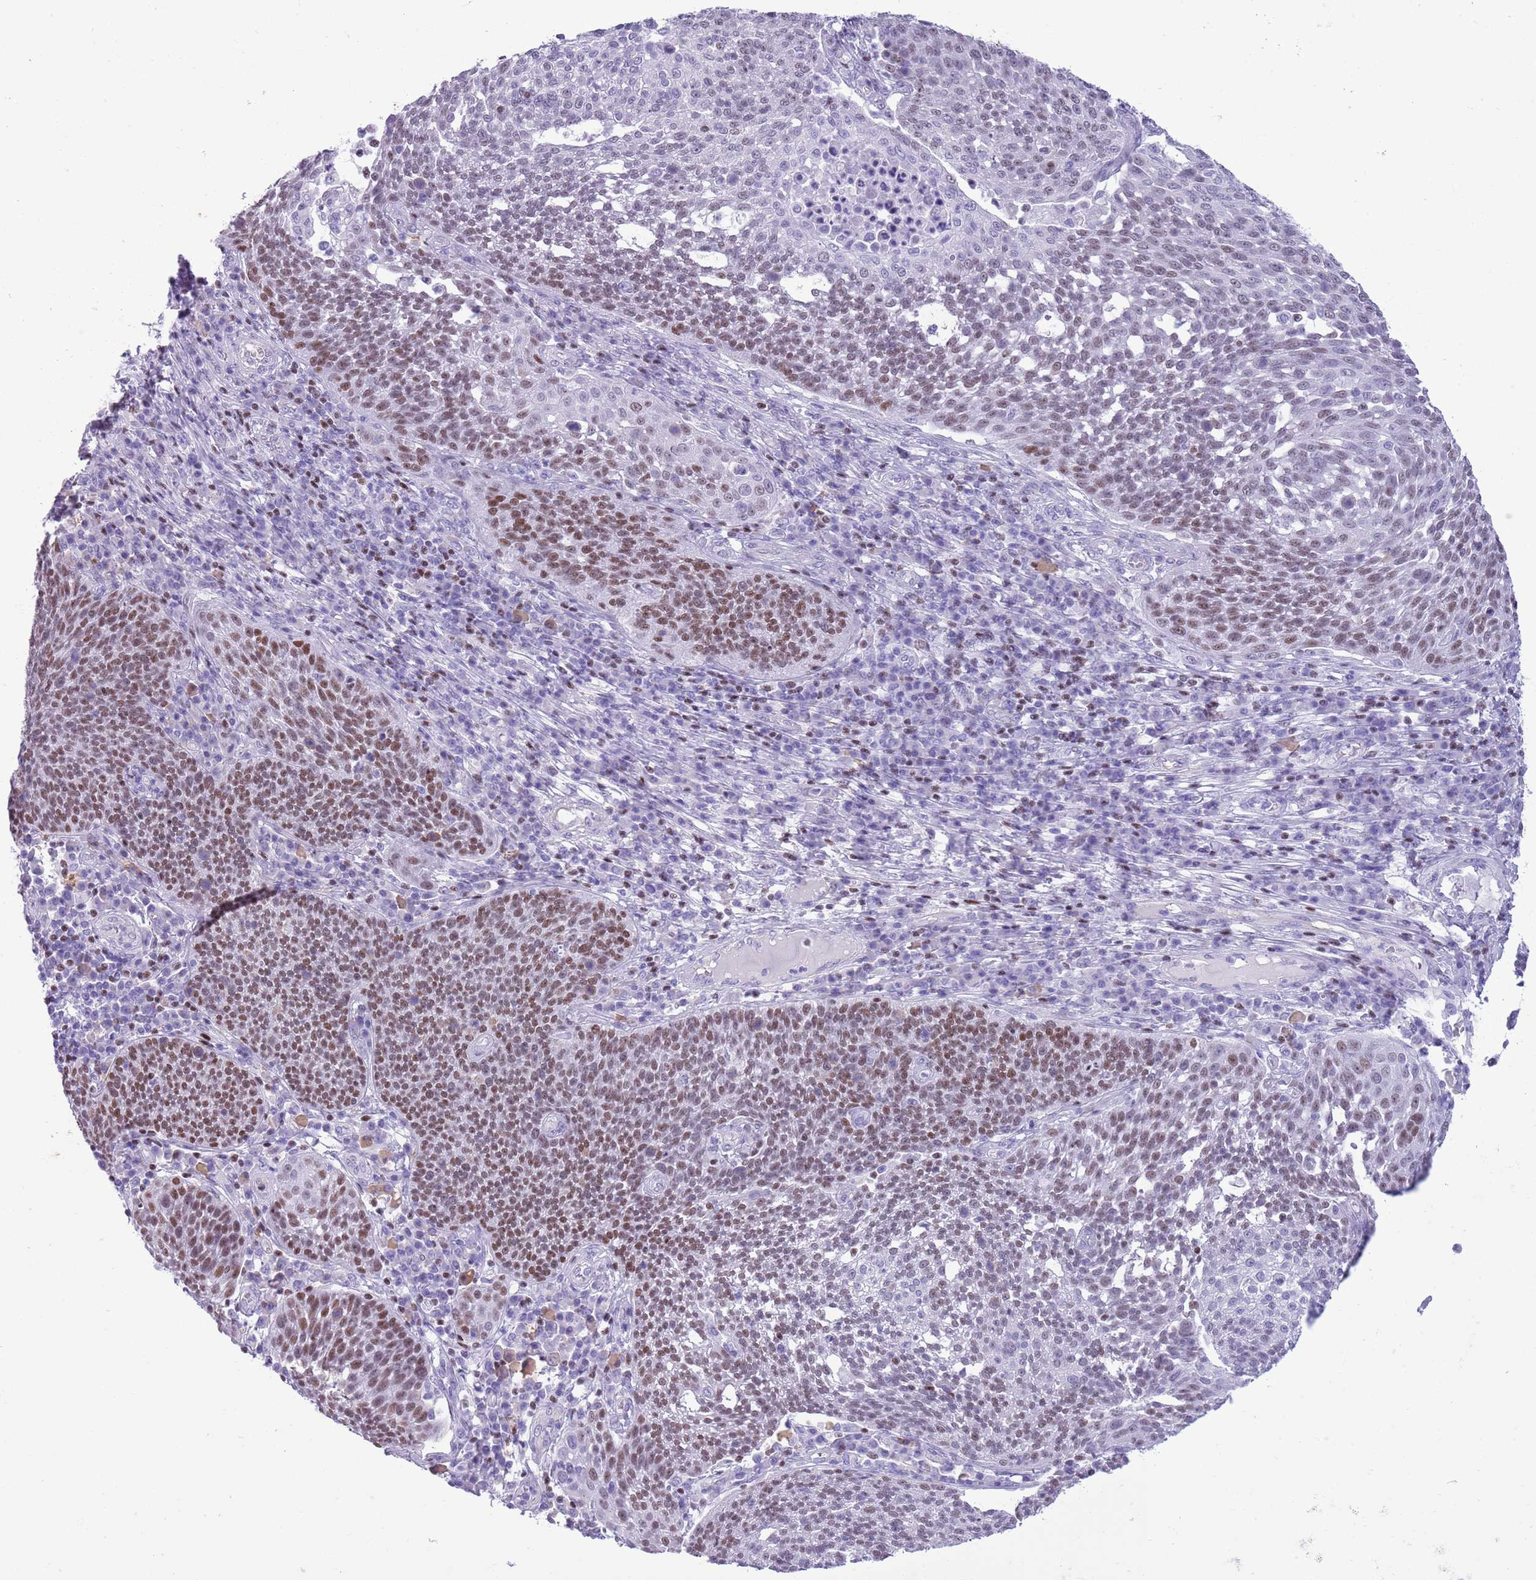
{"staining": {"intensity": "moderate", "quantity": "25%-75%", "location": "nuclear"}, "tissue": "cervical cancer", "cell_type": "Tumor cells", "image_type": "cancer", "snomed": [{"axis": "morphology", "description": "Squamous cell carcinoma, NOS"}, {"axis": "topography", "description": "Cervix"}], "caption": "Cervical cancer stained for a protein displays moderate nuclear positivity in tumor cells.", "gene": "BCL11B", "patient": {"sex": "female", "age": 34}}